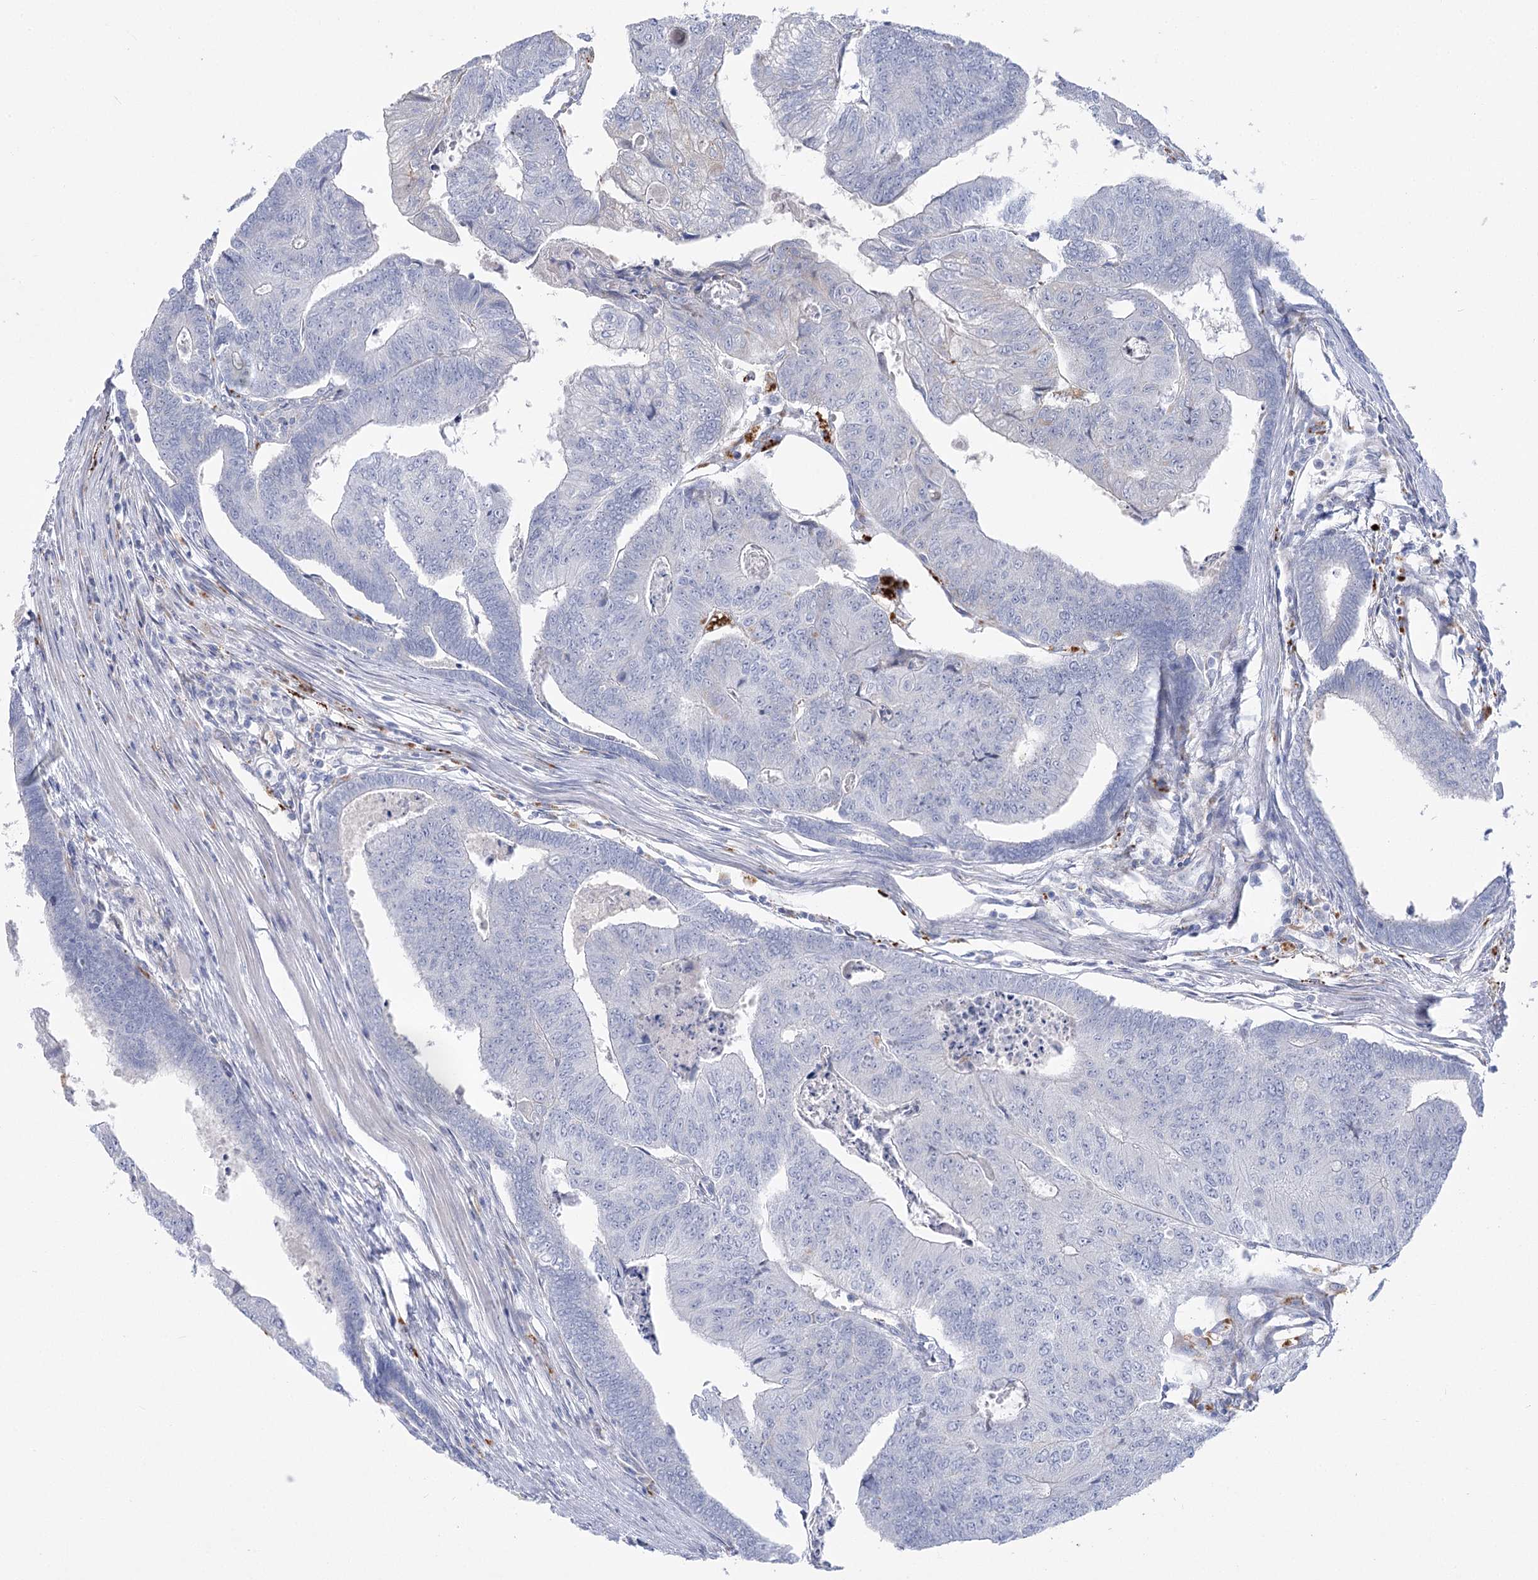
{"staining": {"intensity": "negative", "quantity": "none", "location": "none"}, "tissue": "colorectal cancer", "cell_type": "Tumor cells", "image_type": "cancer", "snomed": [{"axis": "morphology", "description": "Adenocarcinoma, NOS"}, {"axis": "topography", "description": "Colon"}], "caption": "DAB (3,3'-diaminobenzidine) immunohistochemical staining of human colorectal cancer demonstrates no significant expression in tumor cells.", "gene": "SIAE", "patient": {"sex": "female", "age": 67}}